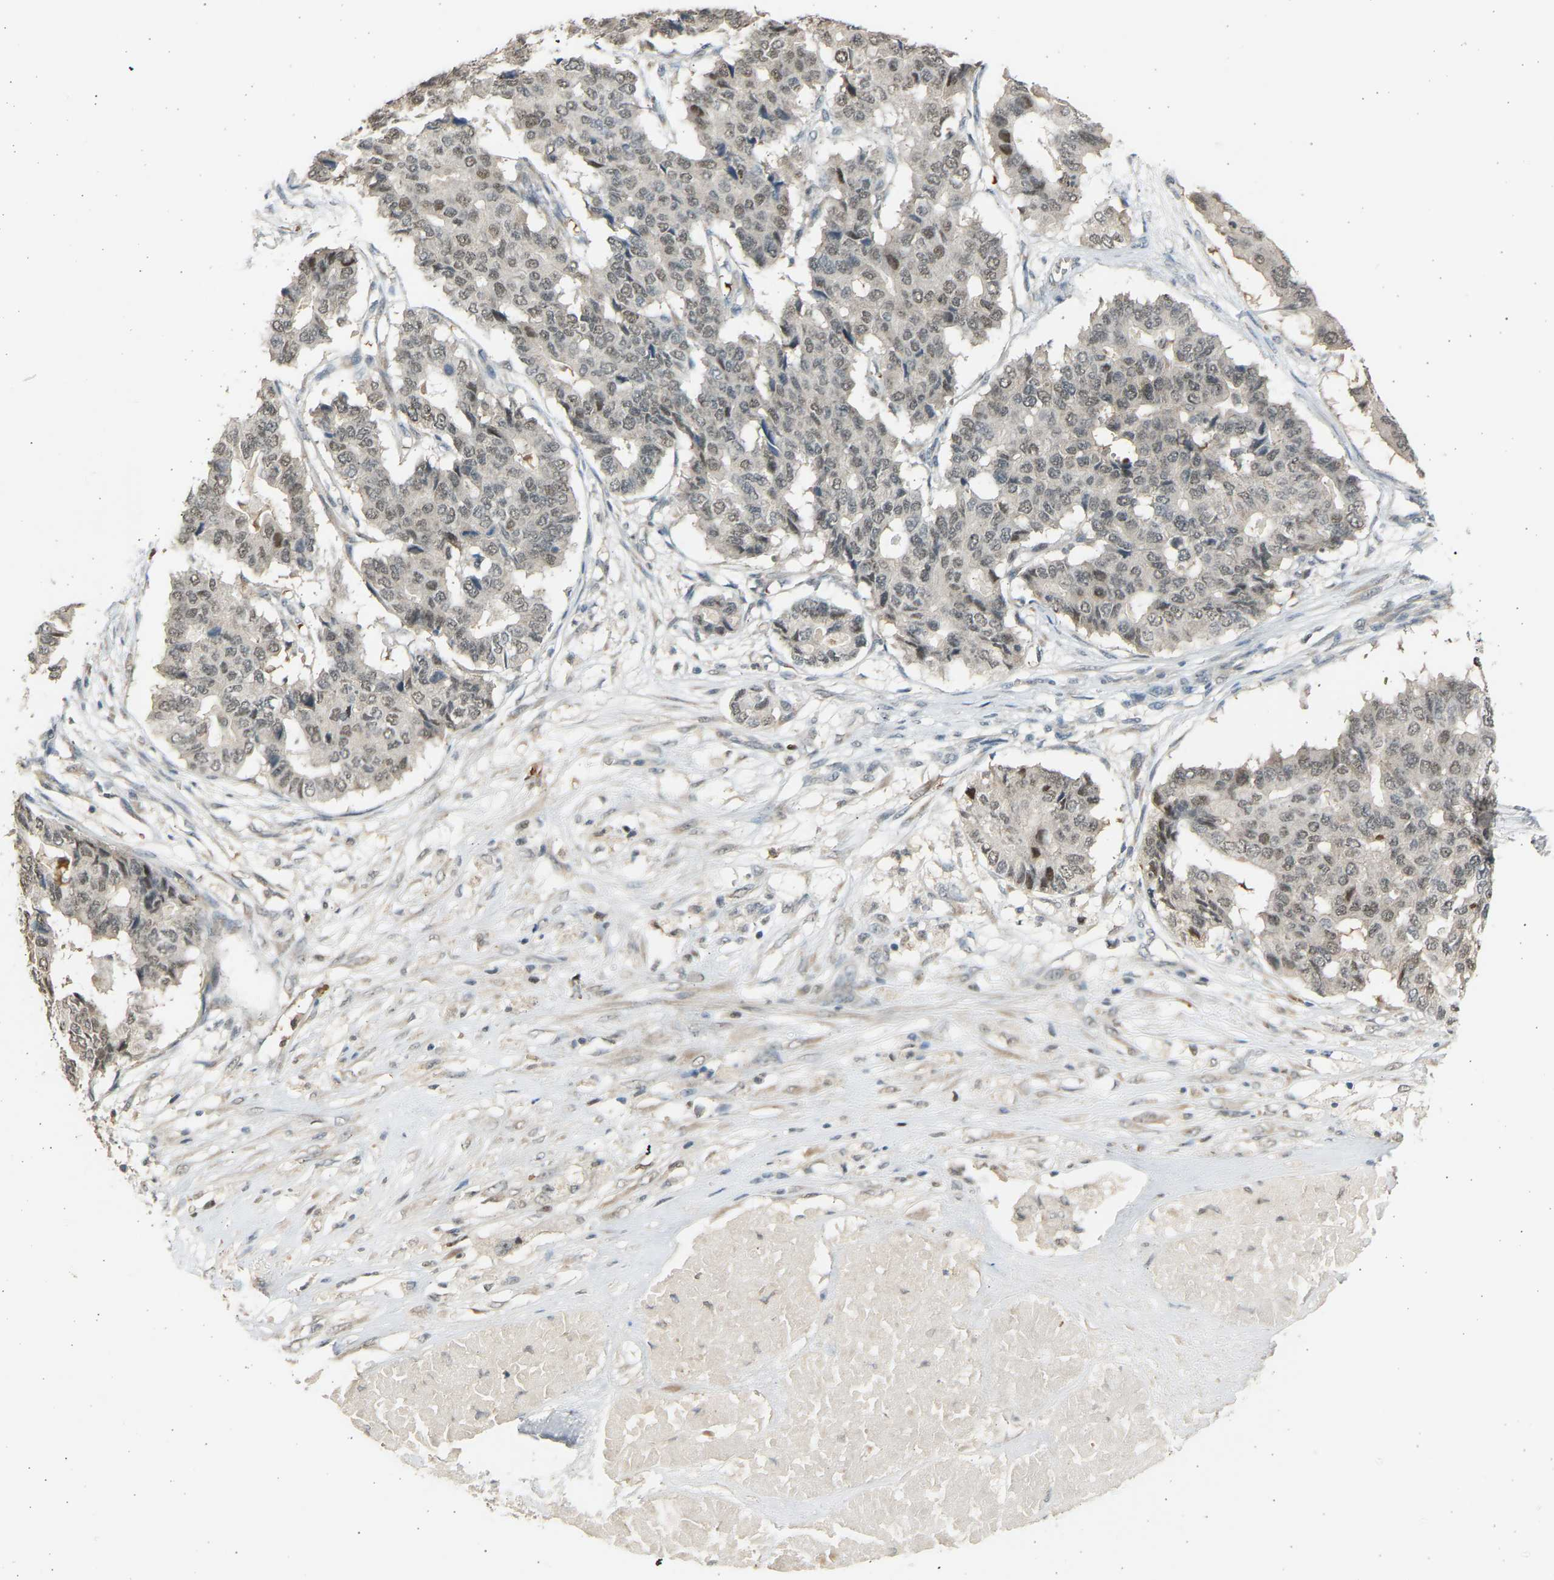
{"staining": {"intensity": "weak", "quantity": "25%-75%", "location": "nuclear"}, "tissue": "pancreatic cancer", "cell_type": "Tumor cells", "image_type": "cancer", "snomed": [{"axis": "morphology", "description": "Adenocarcinoma, NOS"}, {"axis": "topography", "description": "Pancreas"}], "caption": "A brown stain labels weak nuclear positivity of a protein in pancreatic cancer (adenocarcinoma) tumor cells.", "gene": "BIRC2", "patient": {"sex": "male", "age": 50}}